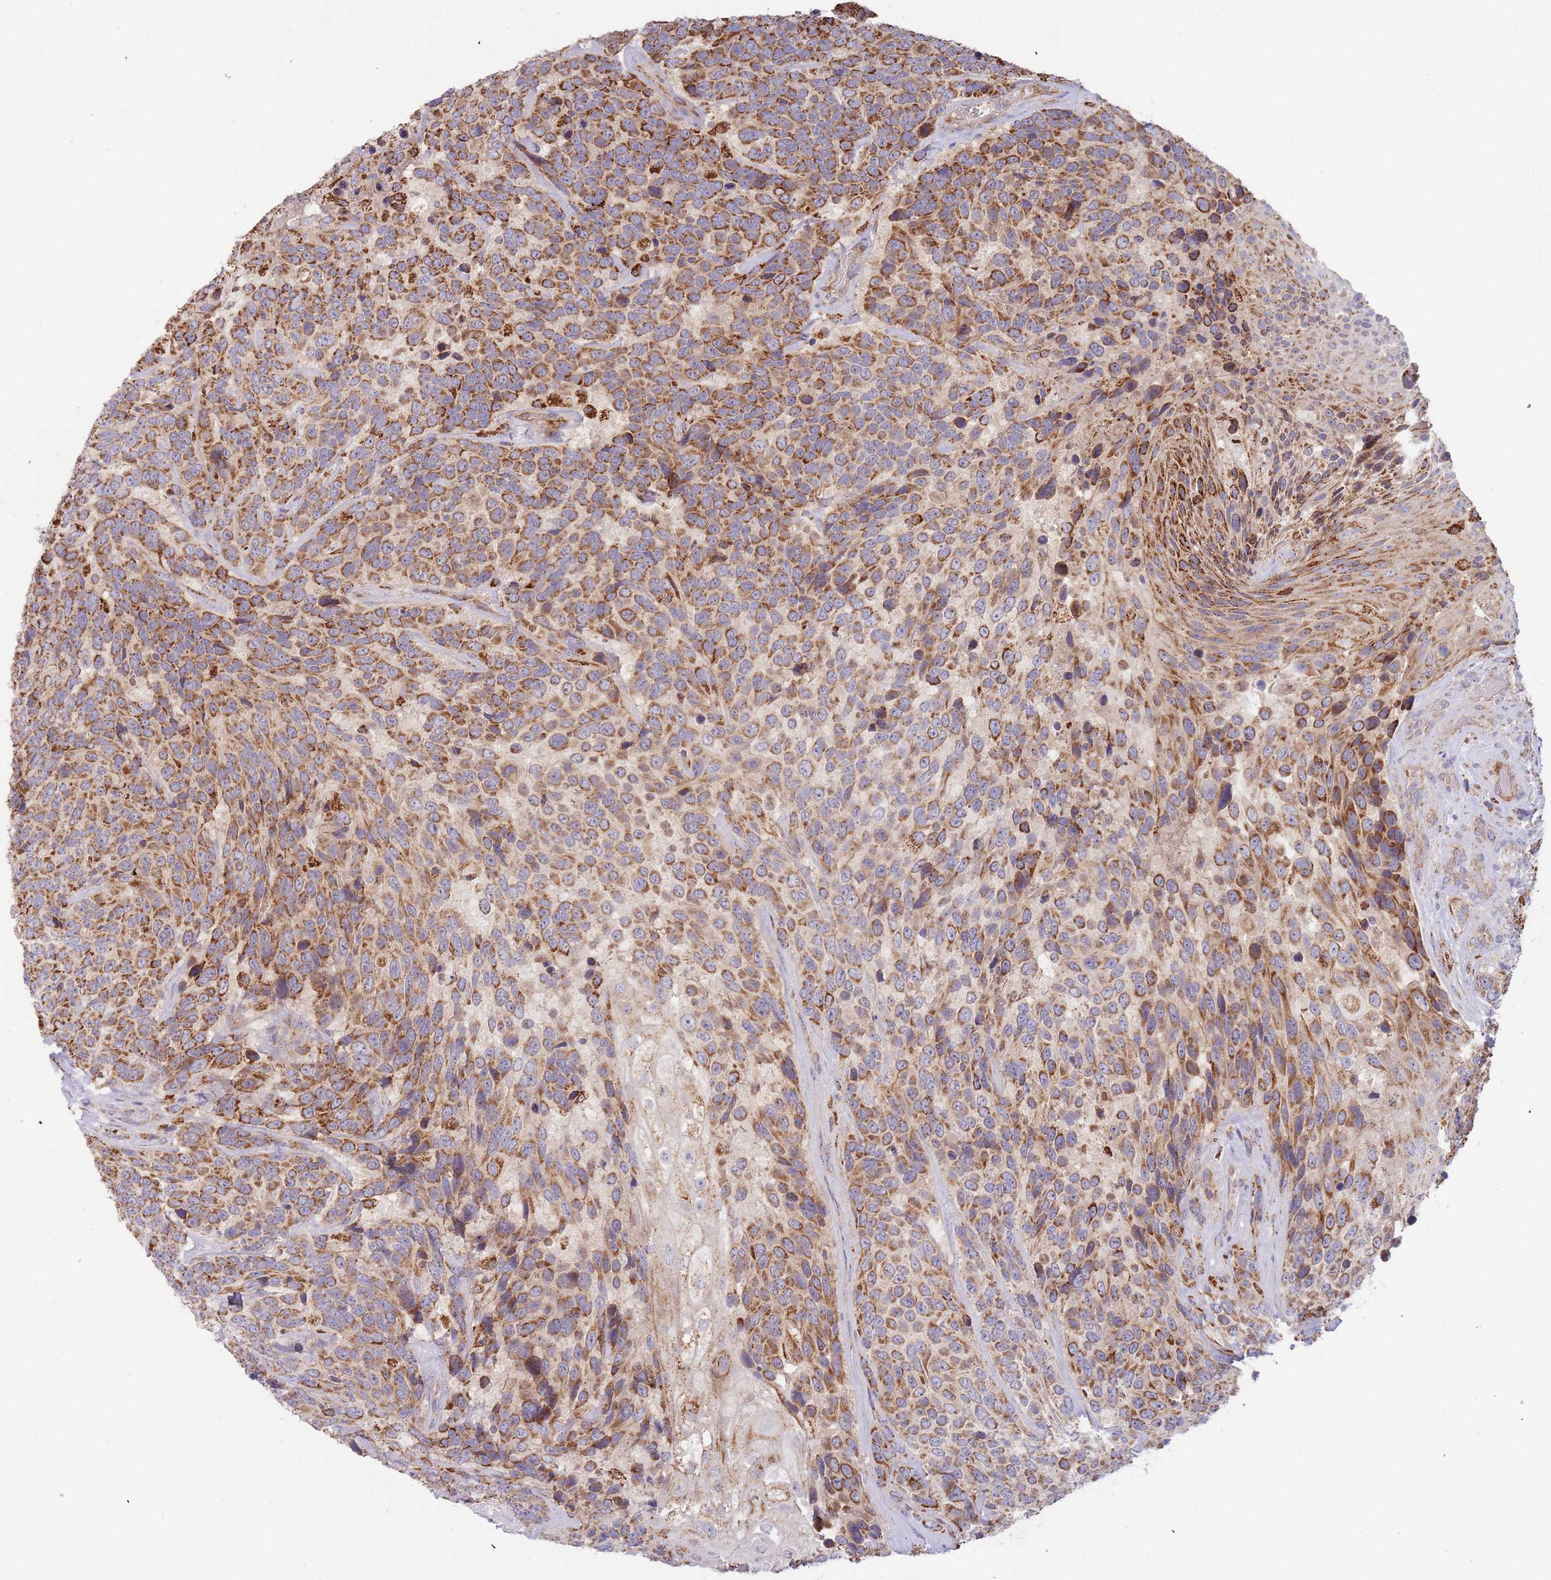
{"staining": {"intensity": "strong", "quantity": ">75%", "location": "cytoplasmic/membranous"}, "tissue": "urothelial cancer", "cell_type": "Tumor cells", "image_type": "cancer", "snomed": [{"axis": "morphology", "description": "Urothelial carcinoma, High grade"}, {"axis": "topography", "description": "Urinary bladder"}], "caption": "High-grade urothelial carcinoma stained with a protein marker reveals strong staining in tumor cells.", "gene": "MRPL17", "patient": {"sex": "female", "age": 70}}